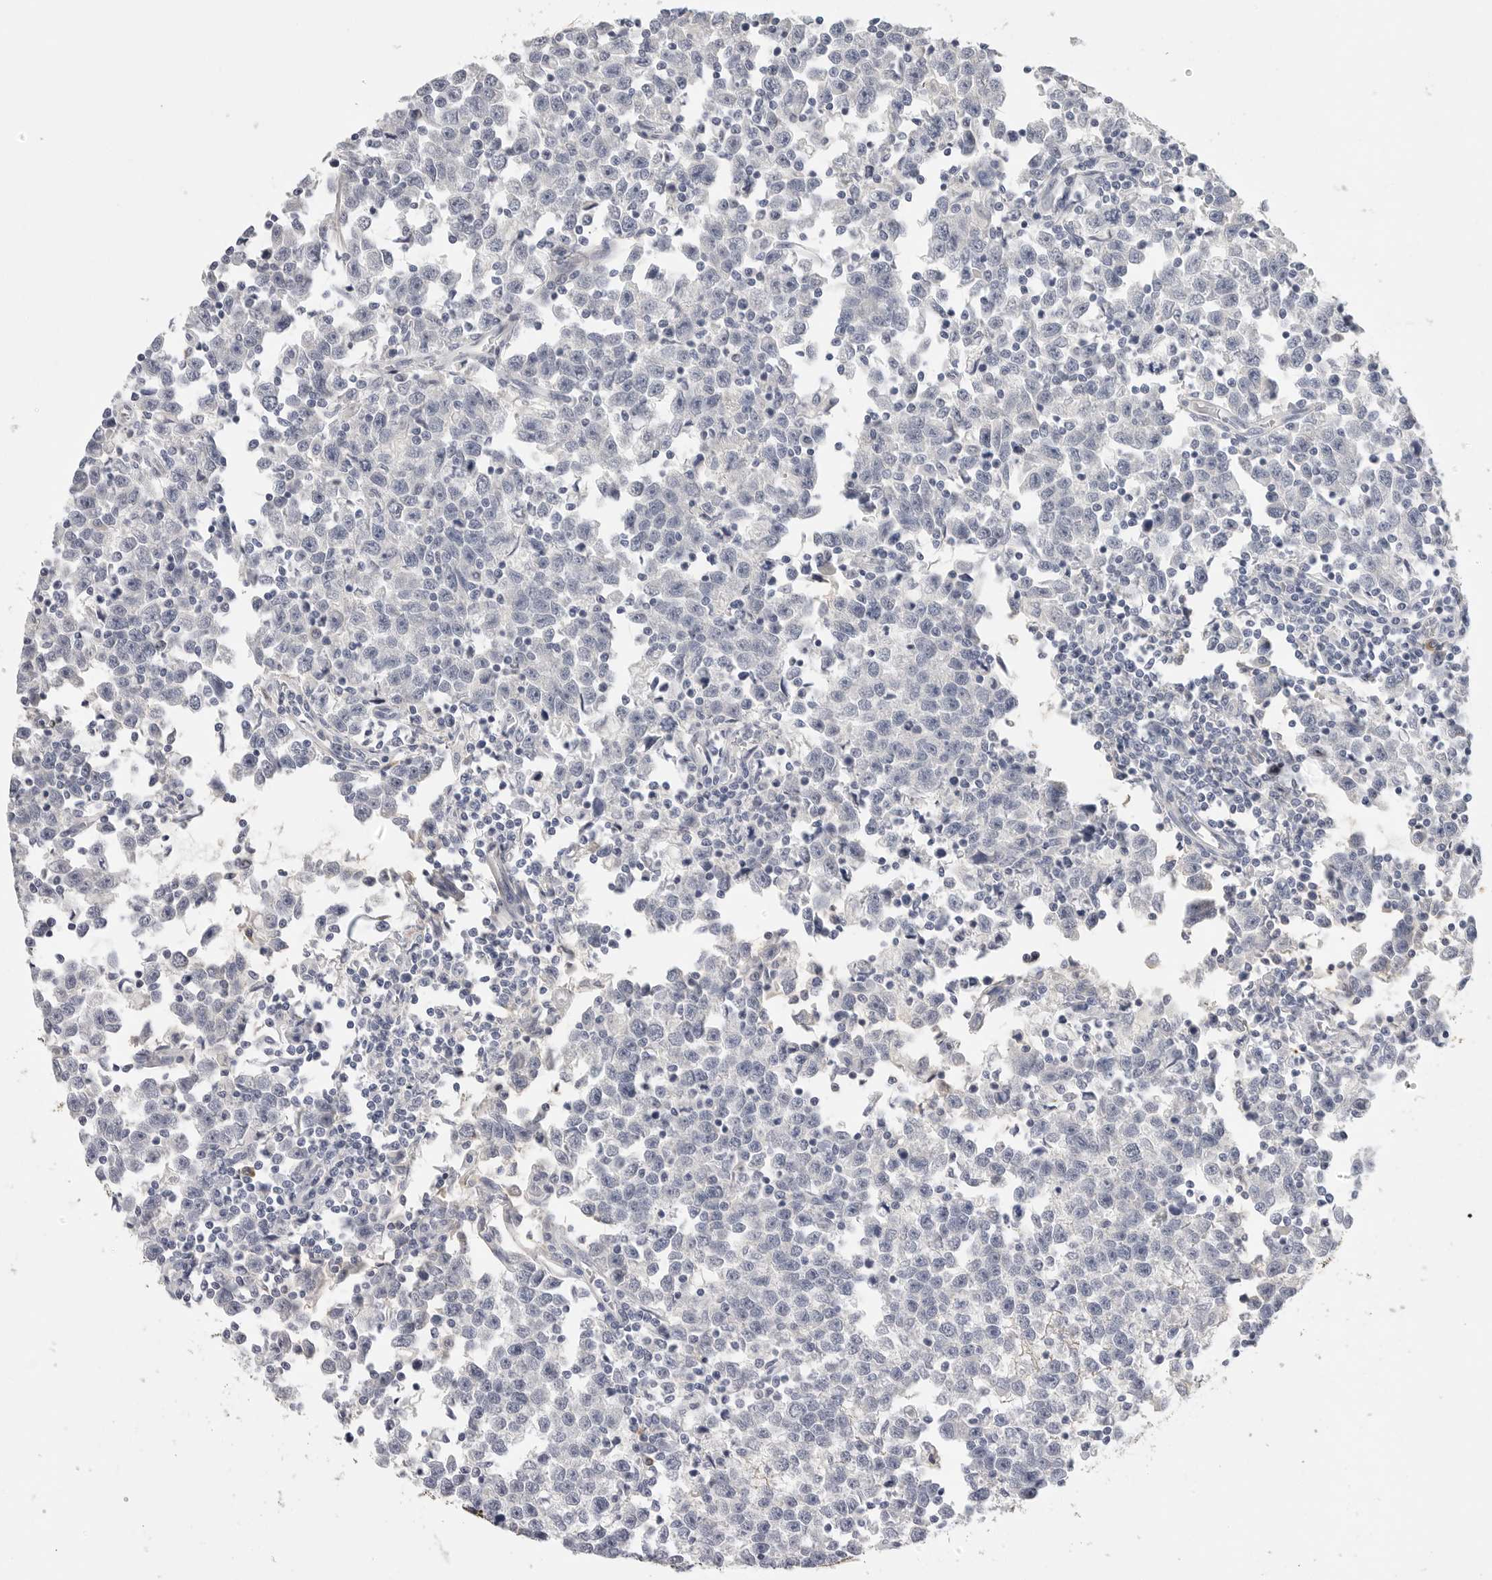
{"staining": {"intensity": "negative", "quantity": "none", "location": "none"}, "tissue": "testis cancer", "cell_type": "Tumor cells", "image_type": "cancer", "snomed": [{"axis": "morphology", "description": "Seminoma, NOS"}, {"axis": "topography", "description": "Testis"}], "caption": "Human testis cancer (seminoma) stained for a protein using IHC reveals no positivity in tumor cells.", "gene": "FBN2", "patient": {"sex": "male", "age": 43}}